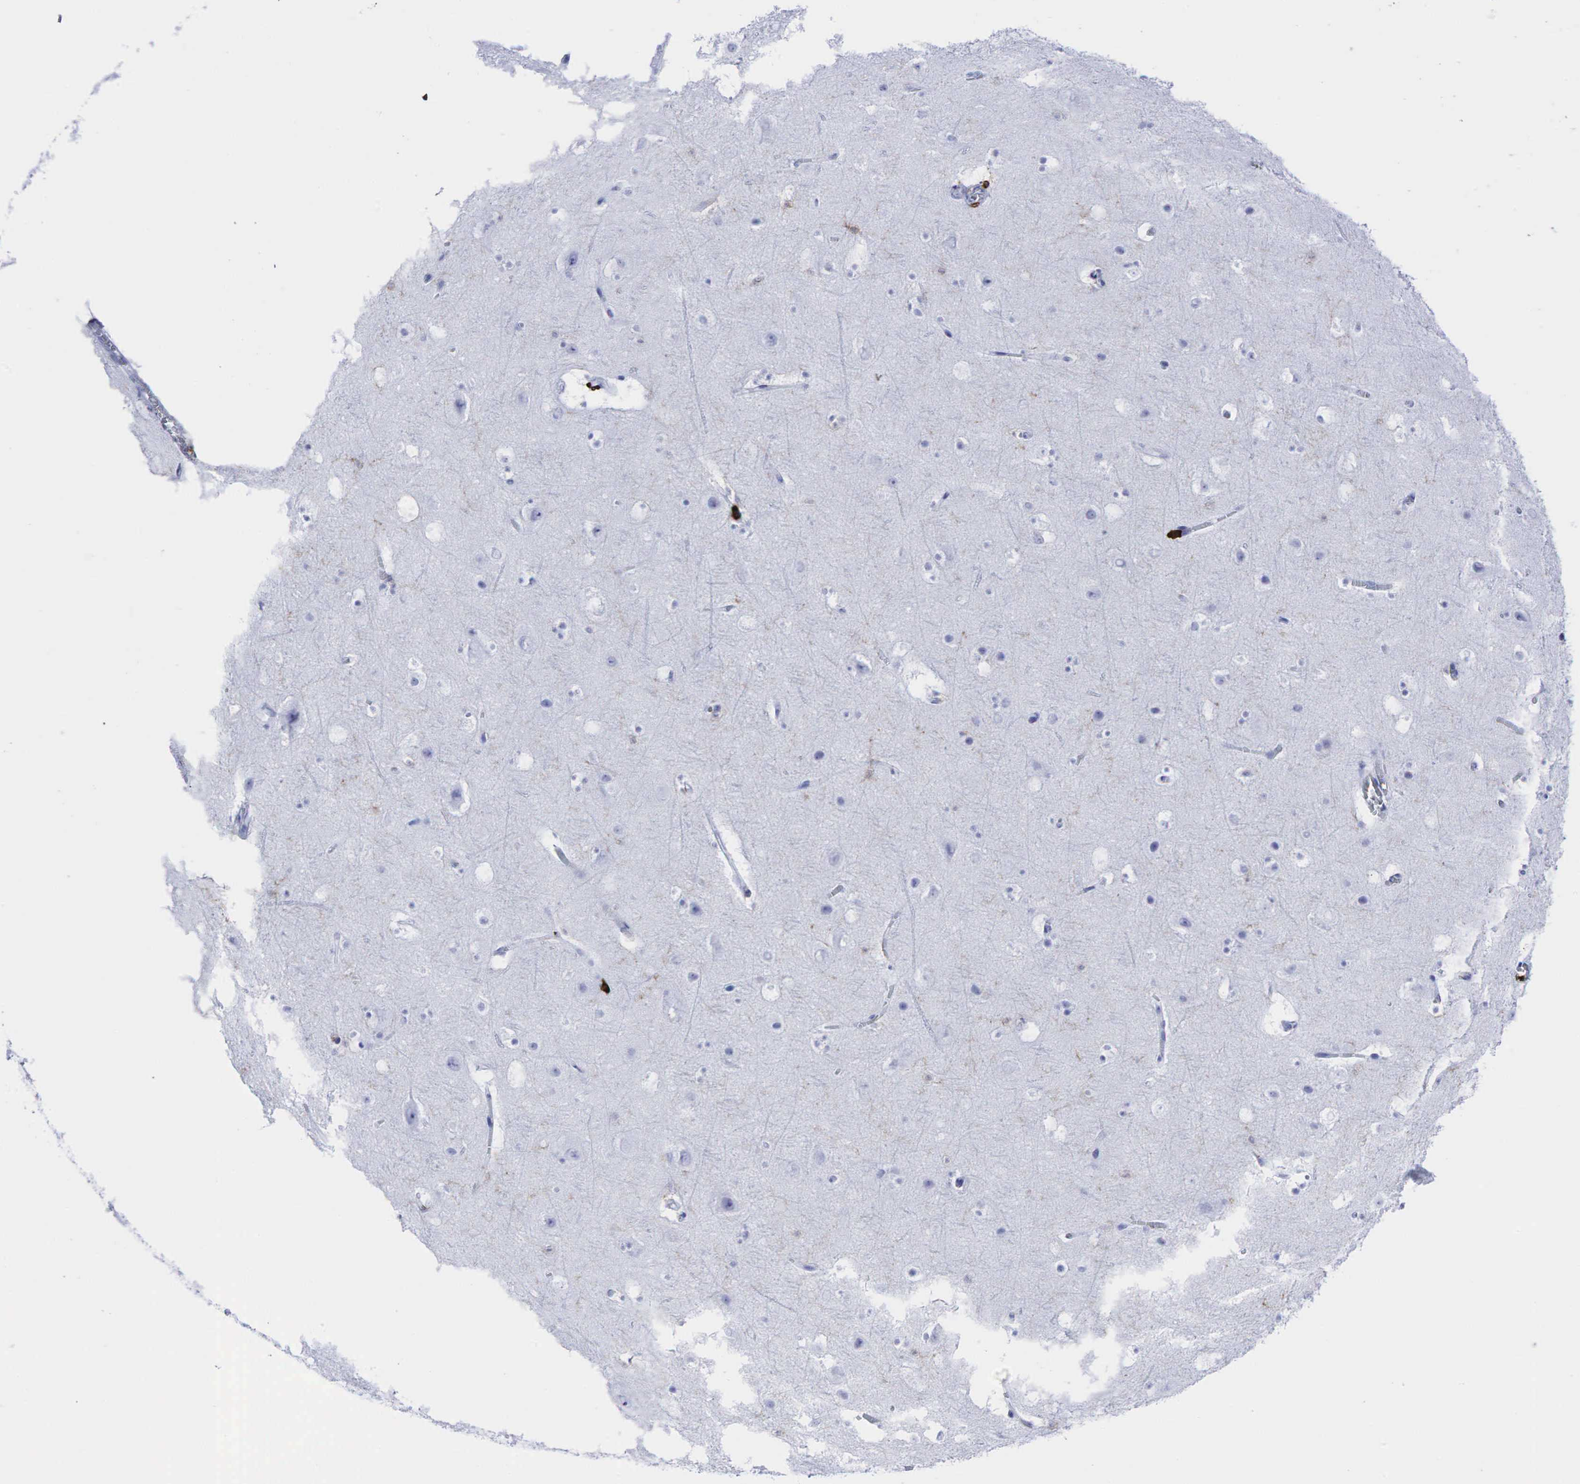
{"staining": {"intensity": "negative", "quantity": "none", "location": "none"}, "tissue": "cerebral cortex", "cell_type": "Endothelial cells", "image_type": "normal", "snomed": [{"axis": "morphology", "description": "Normal tissue, NOS"}, {"axis": "topography", "description": "Cerebral cortex"}], "caption": "Immunohistochemical staining of normal cerebral cortex reveals no significant staining in endothelial cells. (Stains: DAB (3,3'-diaminobenzidine) immunohistochemistry with hematoxylin counter stain, Microscopy: brightfield microscopy at high magnification).", "gene": "PTPRC", "patient": {"sex": "male", "age": 45}}